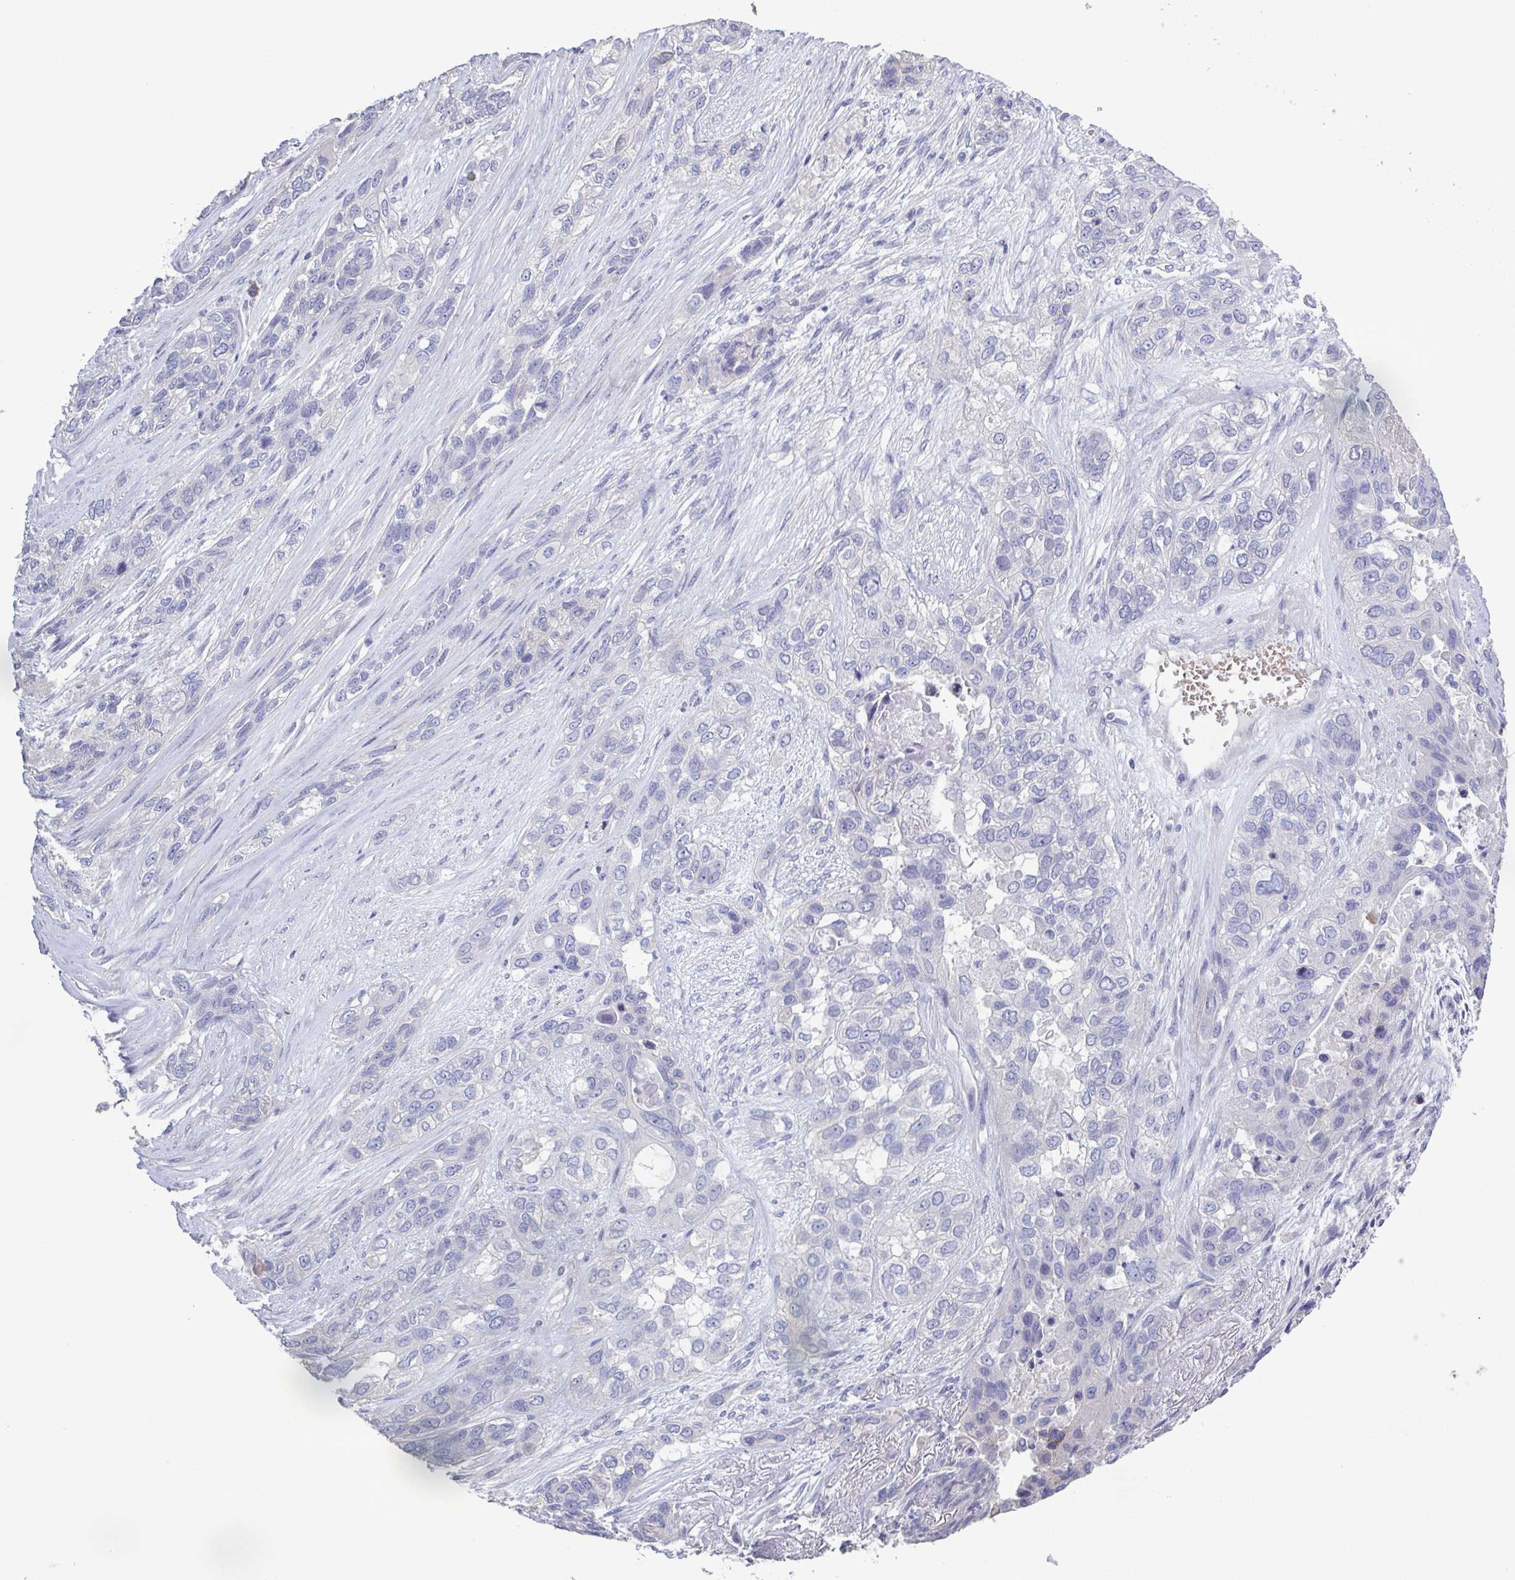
{"staining": {"intensity": "negative", "quantity": "none", "location": "none"}, "tissue": "lung cancer", "cell_type": "Tumor cells", "image_type": "cancer", "snomed": [{"axis": "morphology", "description": "Squamous cell carcinoma, NOS"}, {"axis": "topography", "description": "Lung"}], "caption": "An image of lung cancer stained for a protein shows no brown staining in tumor cells.", "gene": "GLDC", "patient": {"sex": "female", "age": 70}}